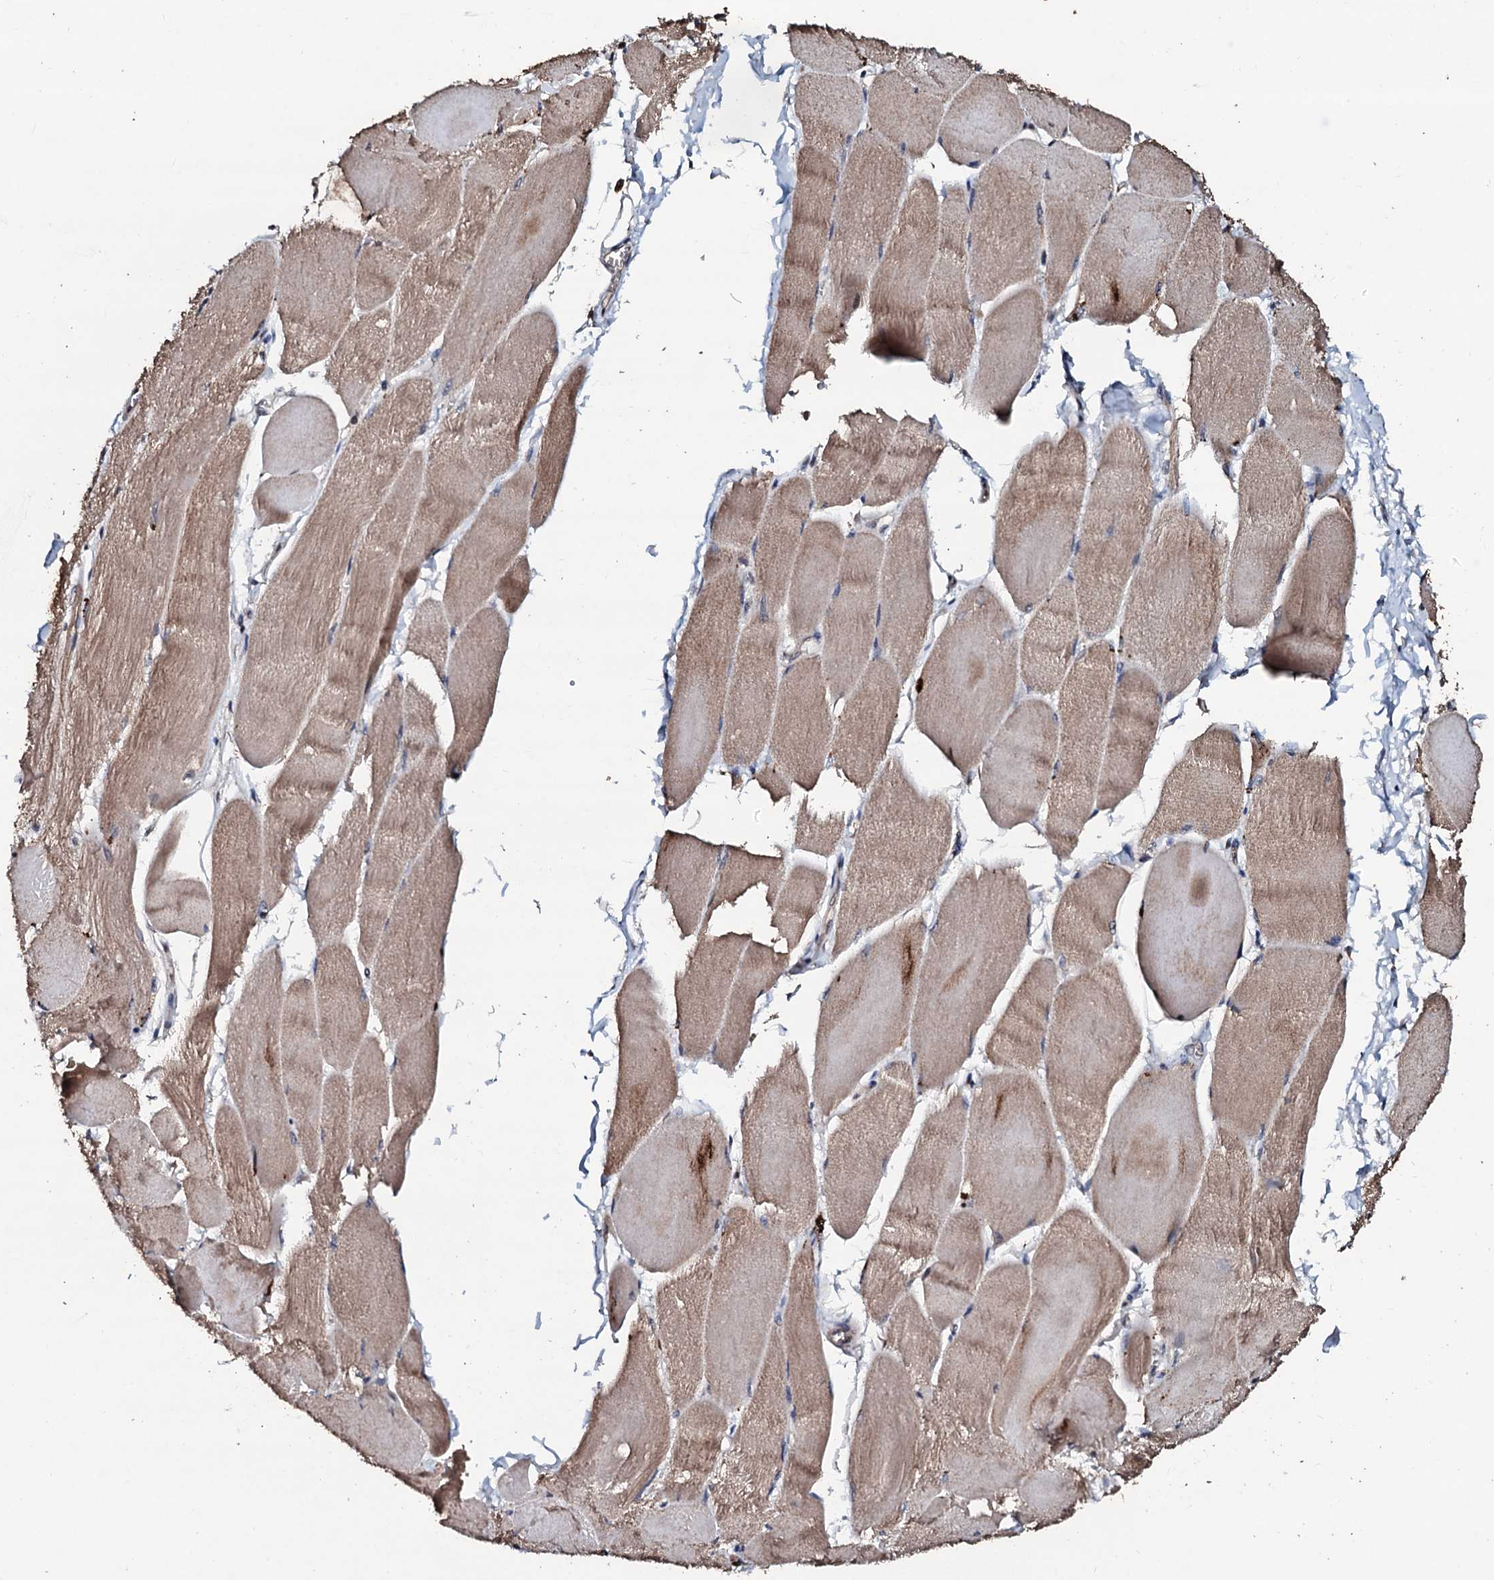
{"staining": {"intensity": "moderate", "quantity": ">75%", "location": "cytoplasmic/membranous"}, "tissue": "skeletal muscle", "cell_type": "Myocytes", "image_type": "normal", "snomed": [{"axis": "morphology", "description": "Normal tissue, NOS"}, {"axis": "morphology", "description": "Basal cell carcinoma"}, {"axis": "topography", "description": "Skeletal muscle"}], "caption": "A brown stain labels moderate cytoplasmic/membranous staining of a protein in myocytes of benign skeletal muscle. (DAB (3,3'-diaminobenzidine) IHC with brightfield microscopy, high magnification).", "gene": "SDHAF2", "patient": {"sex": "female", "age": 64}}